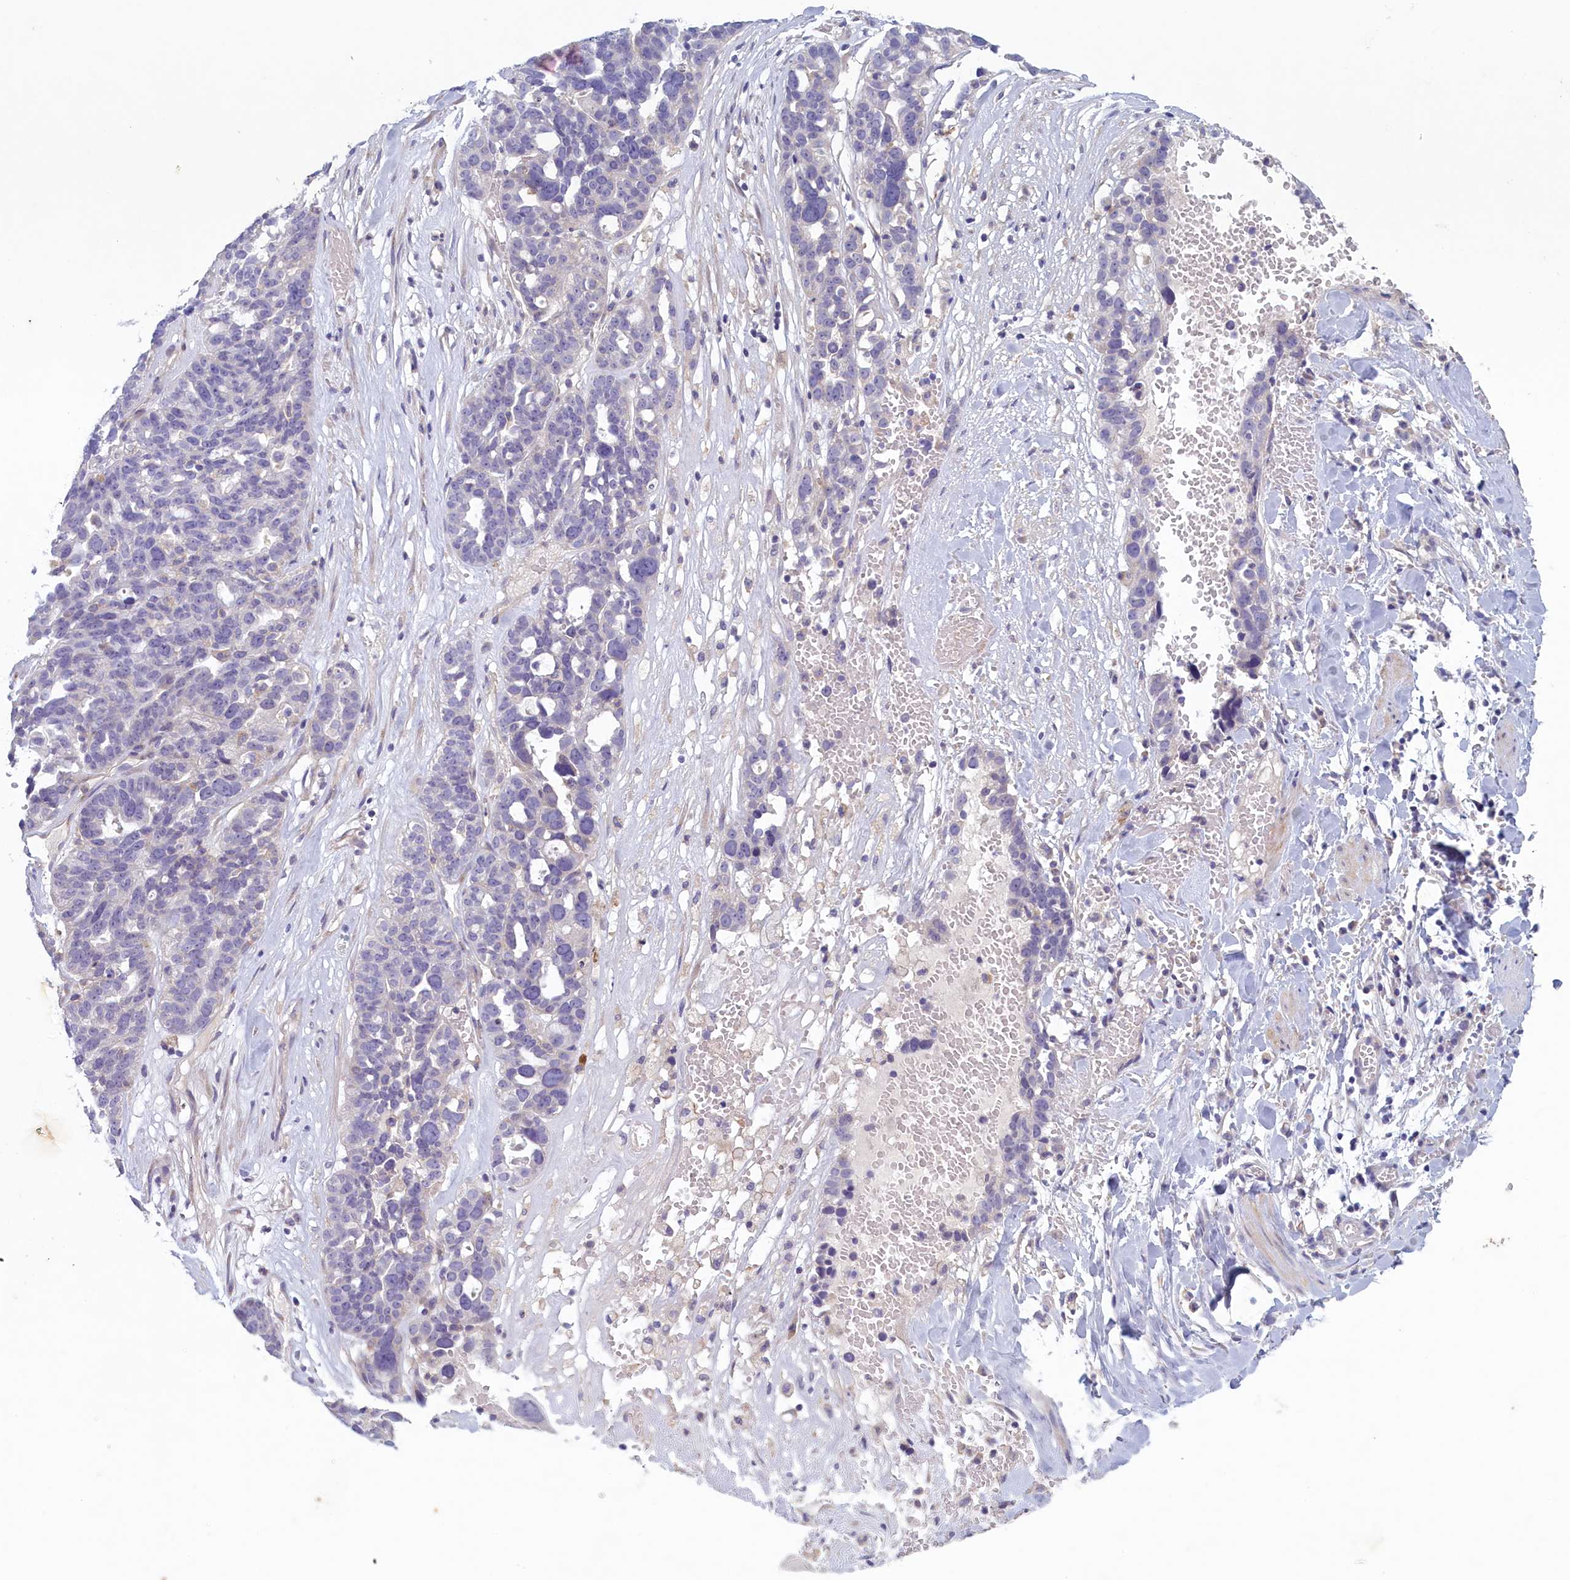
{"staining": {"intensity": "negative", "quantity": "none", "location": "none"}, "tissue": "ovarian cancer", "cell_type": "Tumor cells", "image_type": "cancer", "snomed": [{"axis": "morphology", "description": "Cystadenocarcinoma, serous, NOS"}, {"axis": "topography", "description": "Ovary"}], "caption": "IHC photomicrograph of human serous cystadenocarcinoma (ovarian) stained for a protein (brown), which displays no expression in tumor cells. Nuclei are stained in blue.", "gene": "PLEKHG6", "patient": {"sex": "female", "age": 59}}